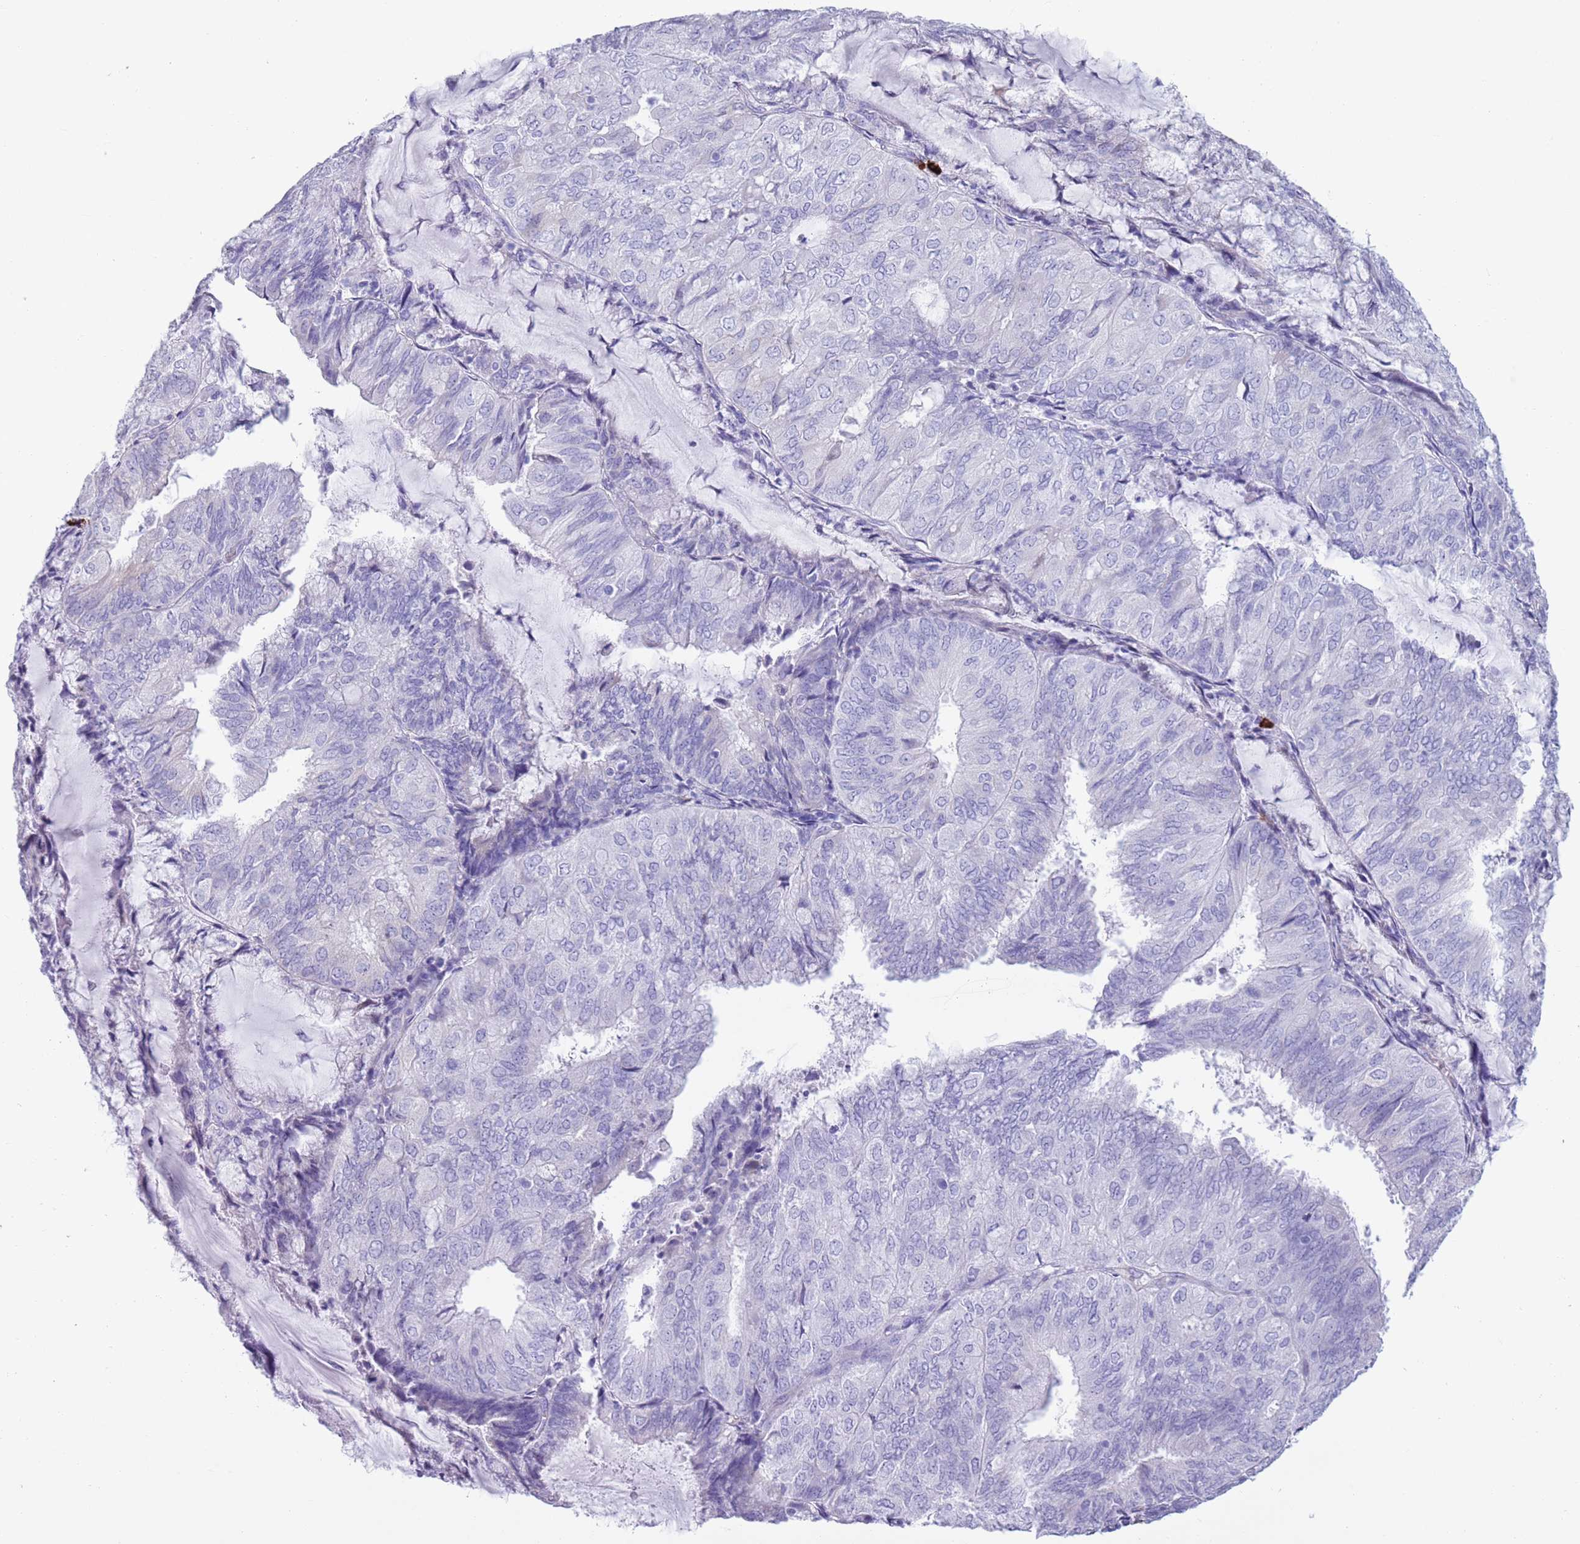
{"staining": {"intensity": "negative", "quantity": "none", "location": "none"}, "tissue": "endometrial cancer", "cell_type": "Tumor cells", "image_type": "cancer", "snomed": [{"axis": "morphology", "description": "Adenocarcinoma, NOS"}, {"axis": "topography", "description": "Endometrium"}], "caption": "Photomicrograph shows no significant protein positivity in tumor cells of endometrial cancer (adenocarcinoma).", "gene": "LY6G5B", "patient": {"sex": "female", "age": 81}}